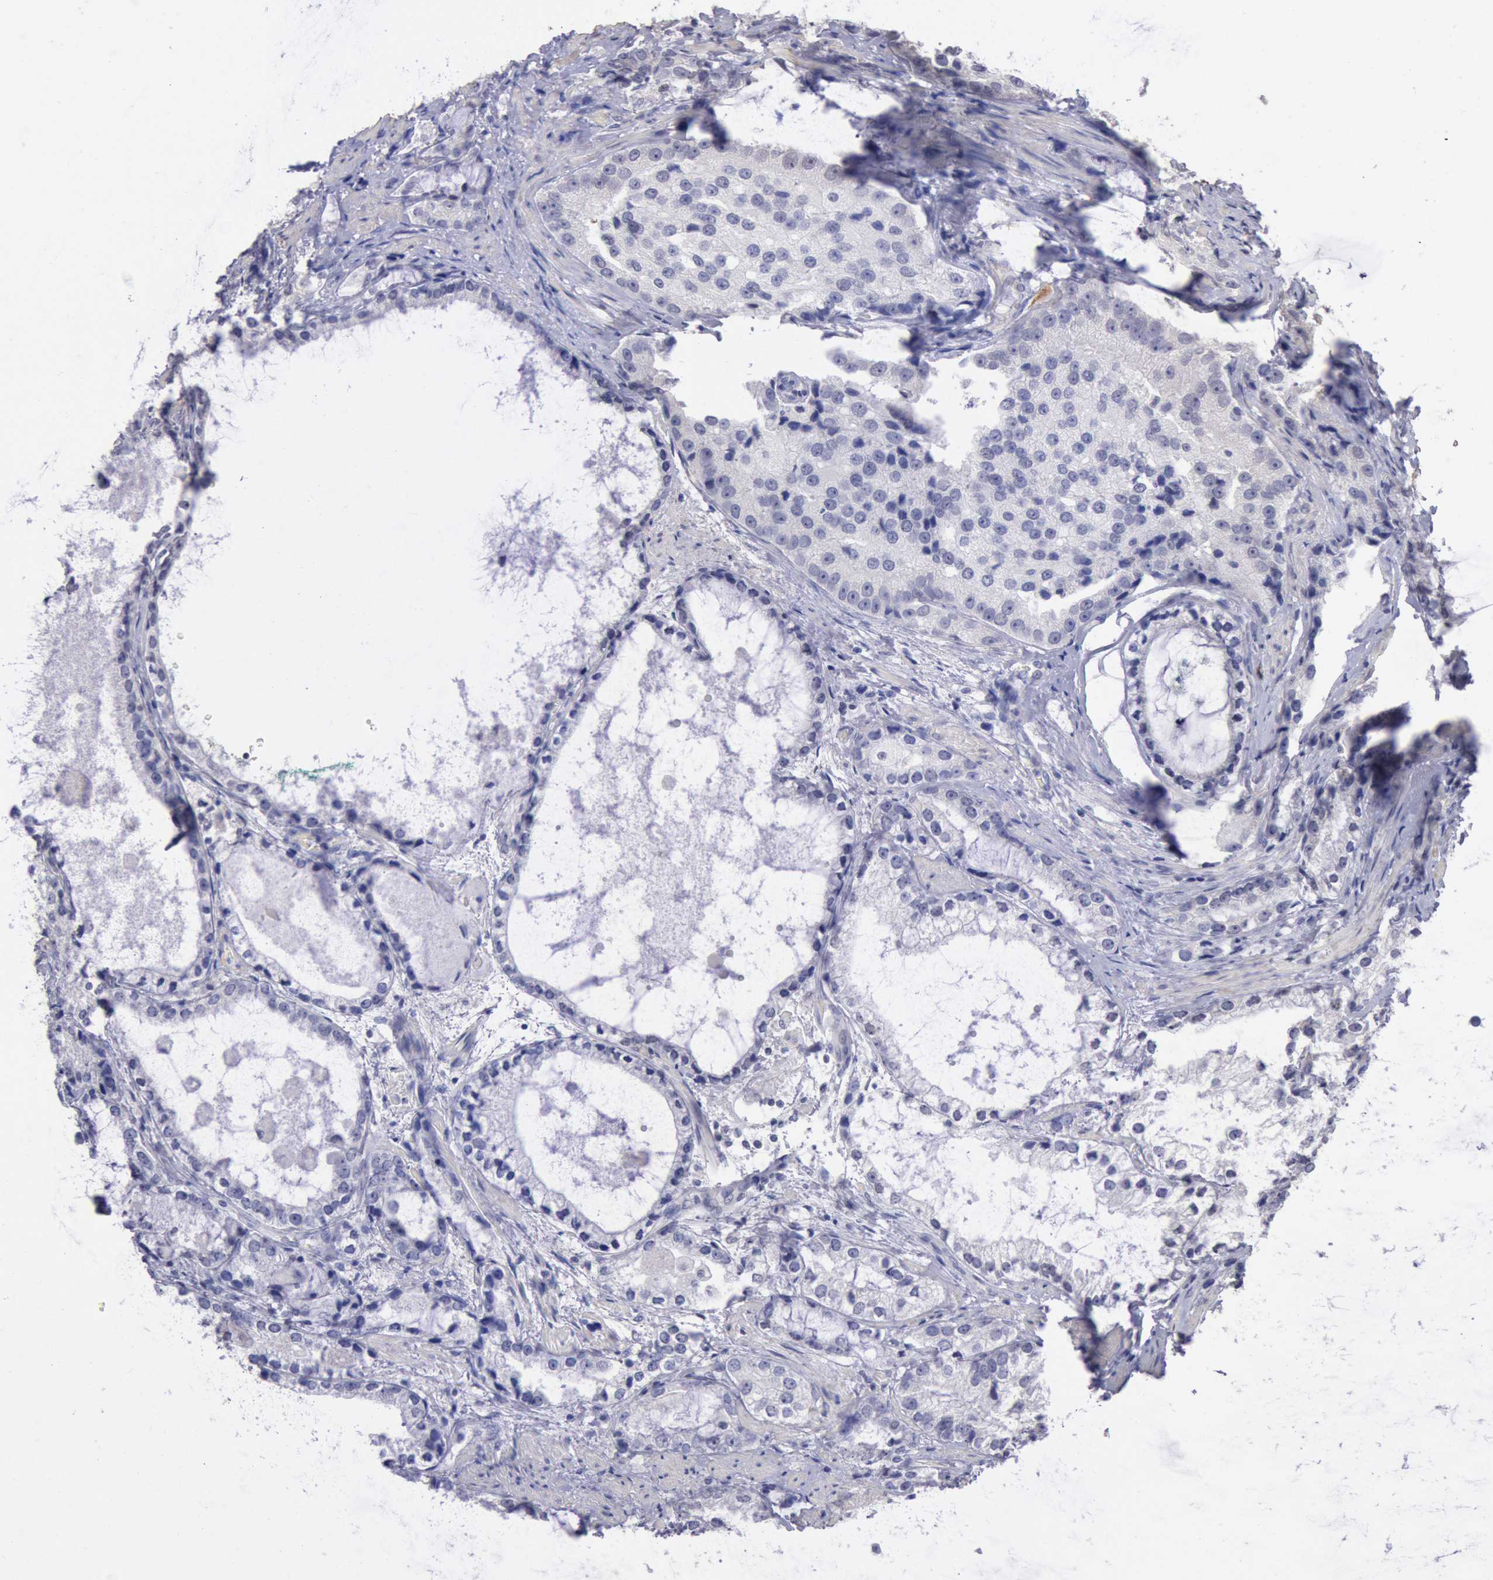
{"staining": {"intensity": "negative", "quantity": "none", "location": "none"}, "tissue": "prostate cancer", "cell_type": "Tumor cells", "image_type": "cancer", "snomed": [{"axis": "morphology", "description": "Adenocarcinoma, High grade"}, {"axis": "topography", "description": "Prostate"}], "caption": "Prostate high-grade adenocarcinoma stained for a protein using immunohistochemistry exhibits no positivity tumor cells.", "gene": "MYH7", "patient": {"sex": "male", "age": 63}}